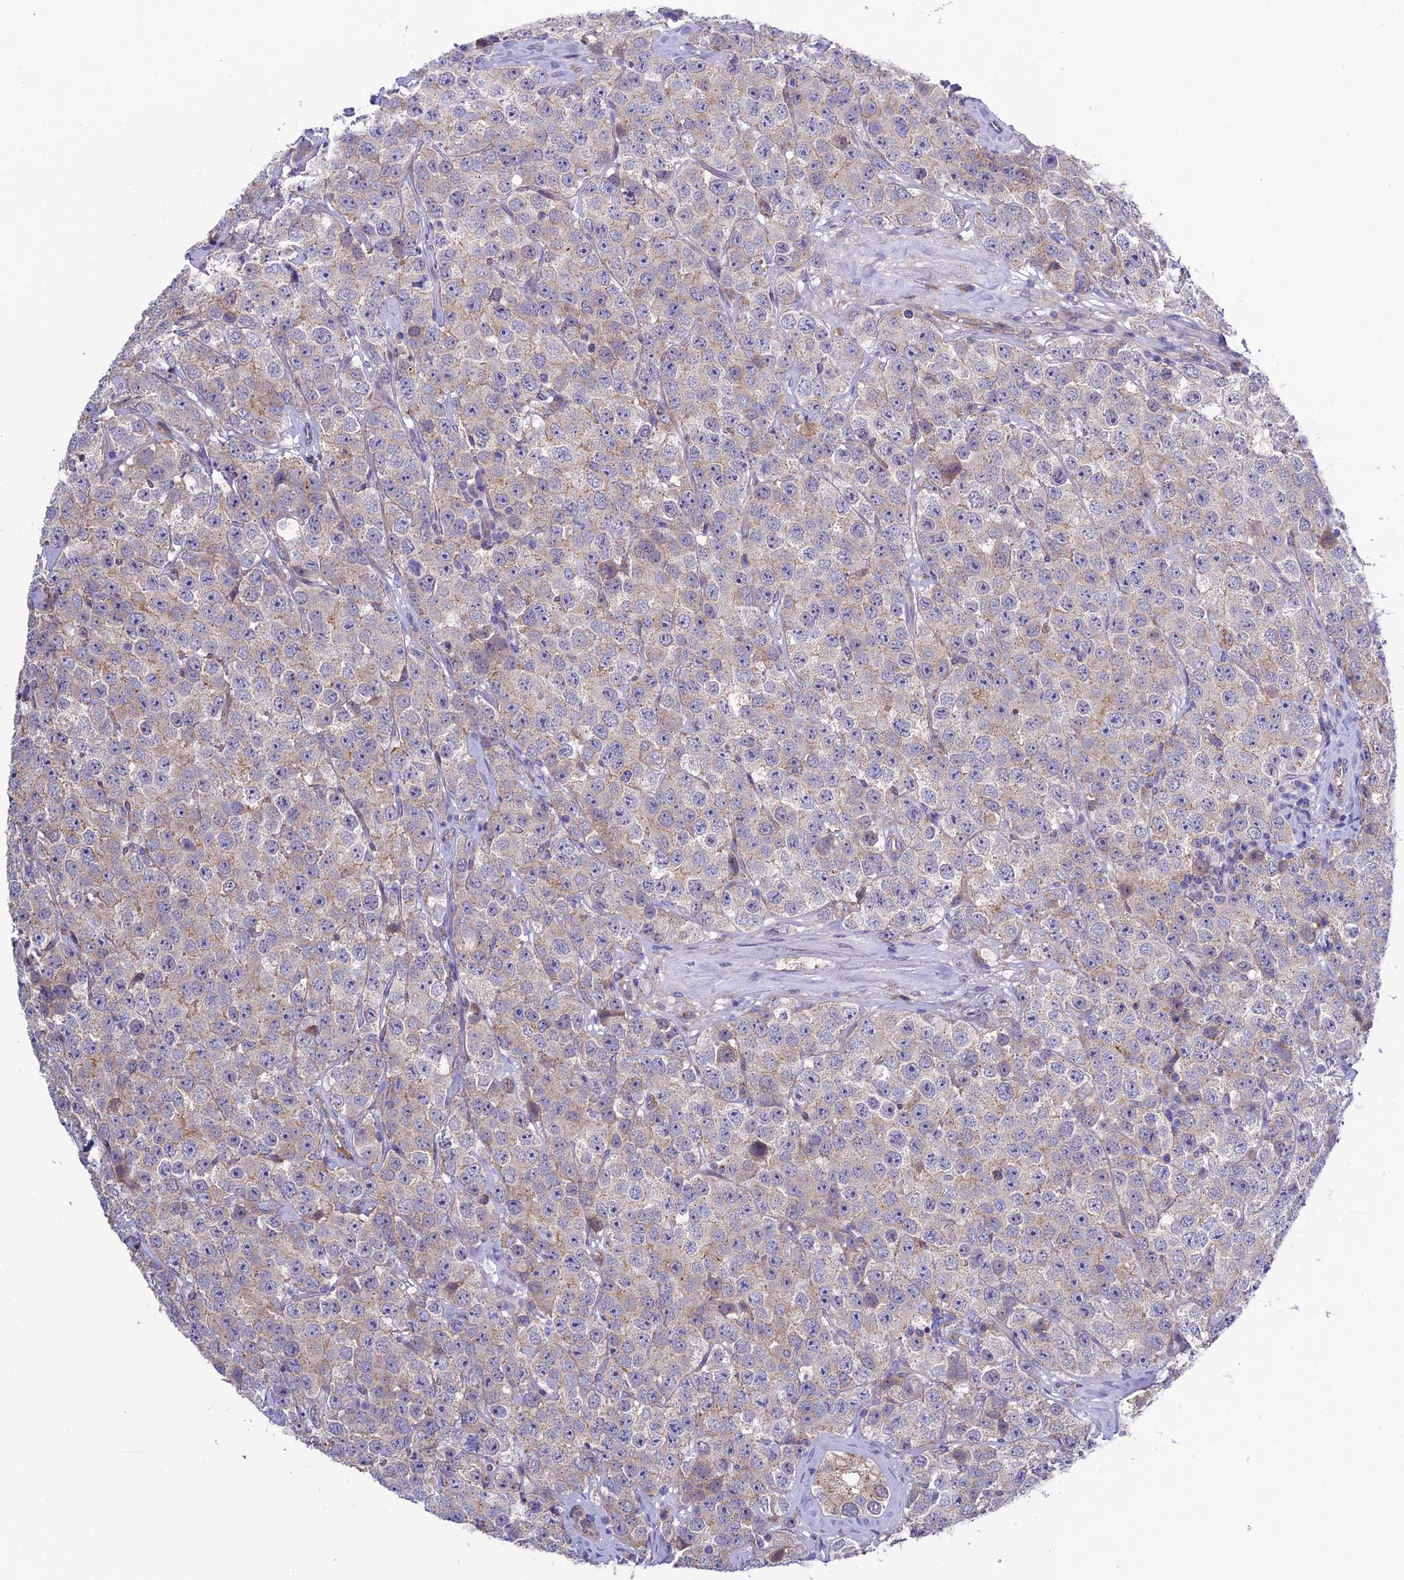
{"staining": {"intensity": "weak", "quantity": "25%-75%", "location": "cytoplasmic/membranous"}, "tissue": "testis cancer", "cell_type": "Tumor cells", "image_type": "cancer", "snomed": [{"axis": "morphology", "description": "Seminoma, NOS"}, {"axis": "topography", "description": "Testis"}], "caption": "Tumor cells show weak cytoplasmic/membranous staining in about 25%-75% of cells in testis seminoma.", "gene": "ETFDH", "patient": {"sex": "male", "age": 28}}